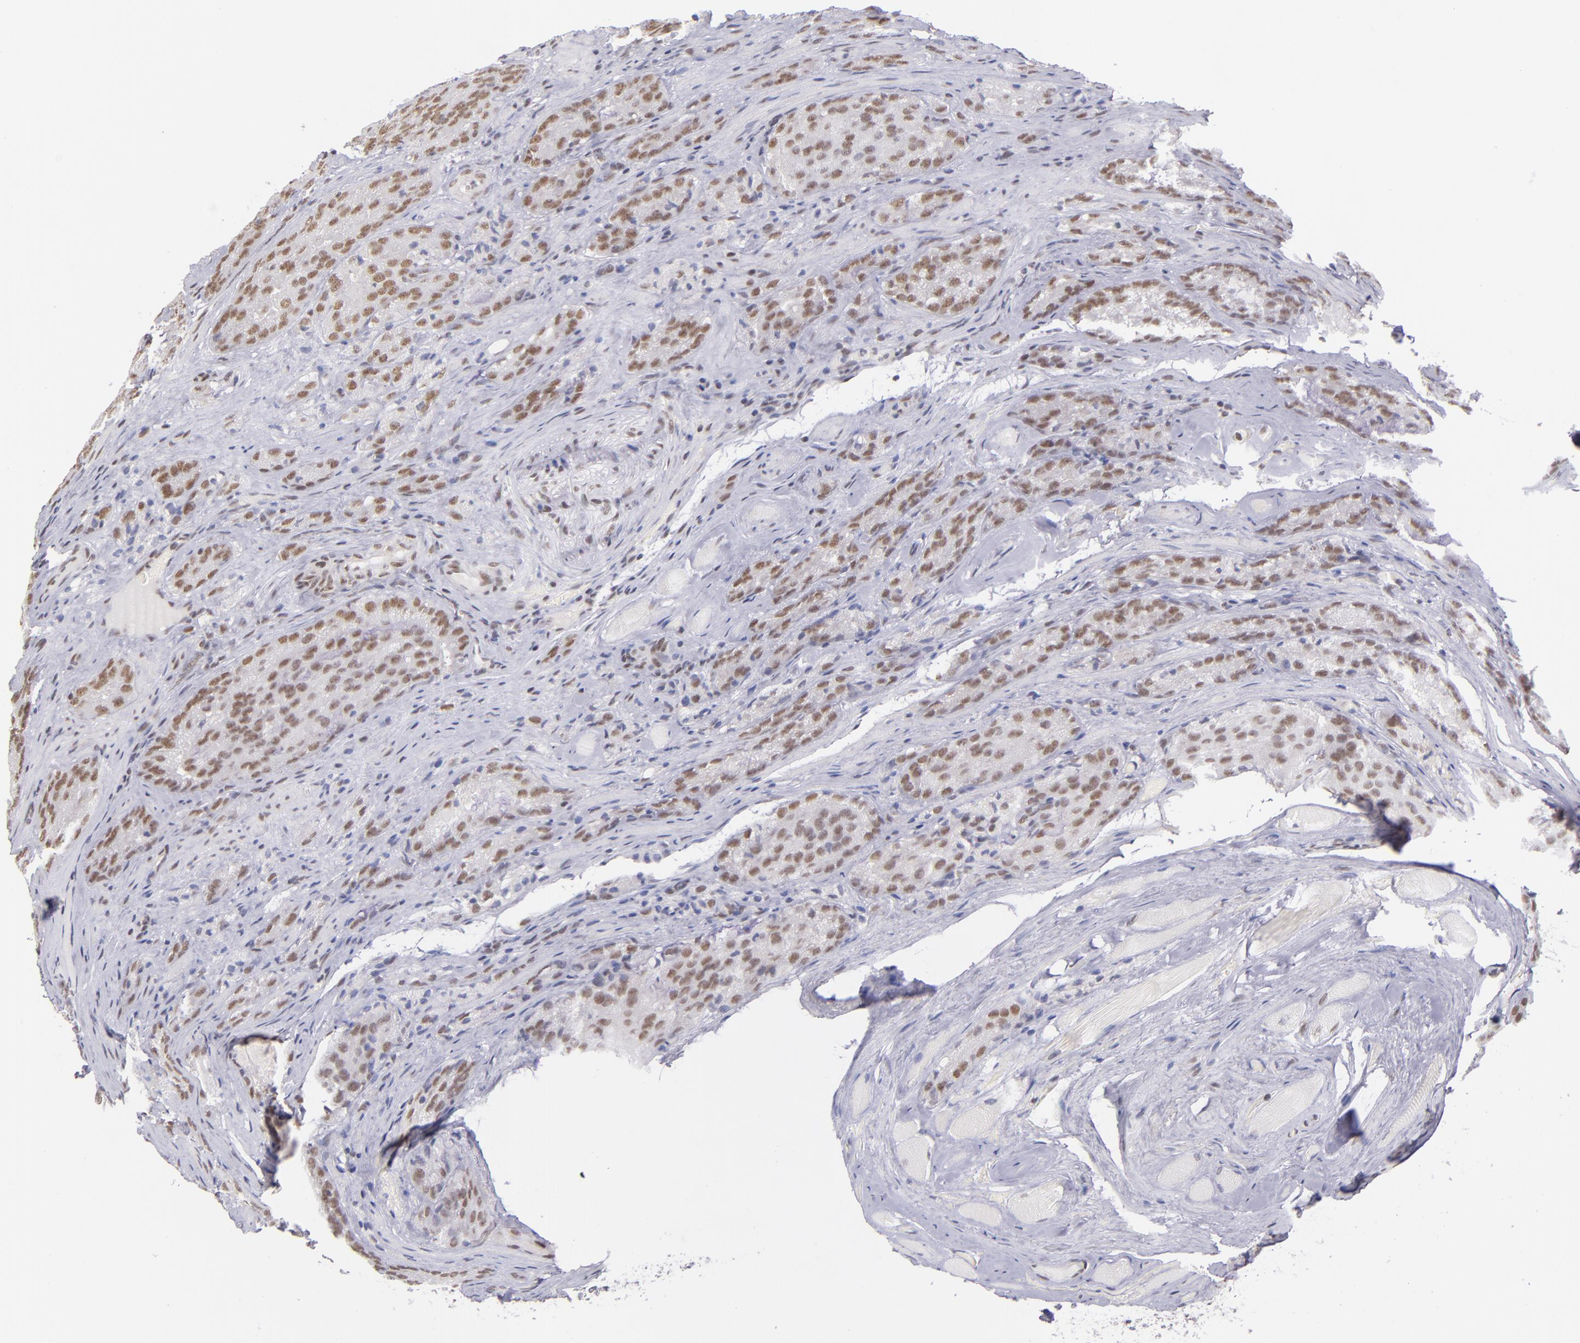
{"staining": {"intensity": "weak", "quantity": ">75%", "location": "nuclear"}, "tissue": "prostate cancer", "cell_type": "Tumor cells", "image_type": "cancer", "snomed": [{"axis": "morphology", "description": "Adenocarcinoma, Medium grade"}, {"axis": "topography", "description": "Prostate"}], "caption": "A micrograph of human medium-grade adenocarcinoma (prostate) stained for a protein exhibits weak nuclear brown staining in tumor cells.", "gene": "ZNF148", "patient": {"sex": "male", "age": 60}}